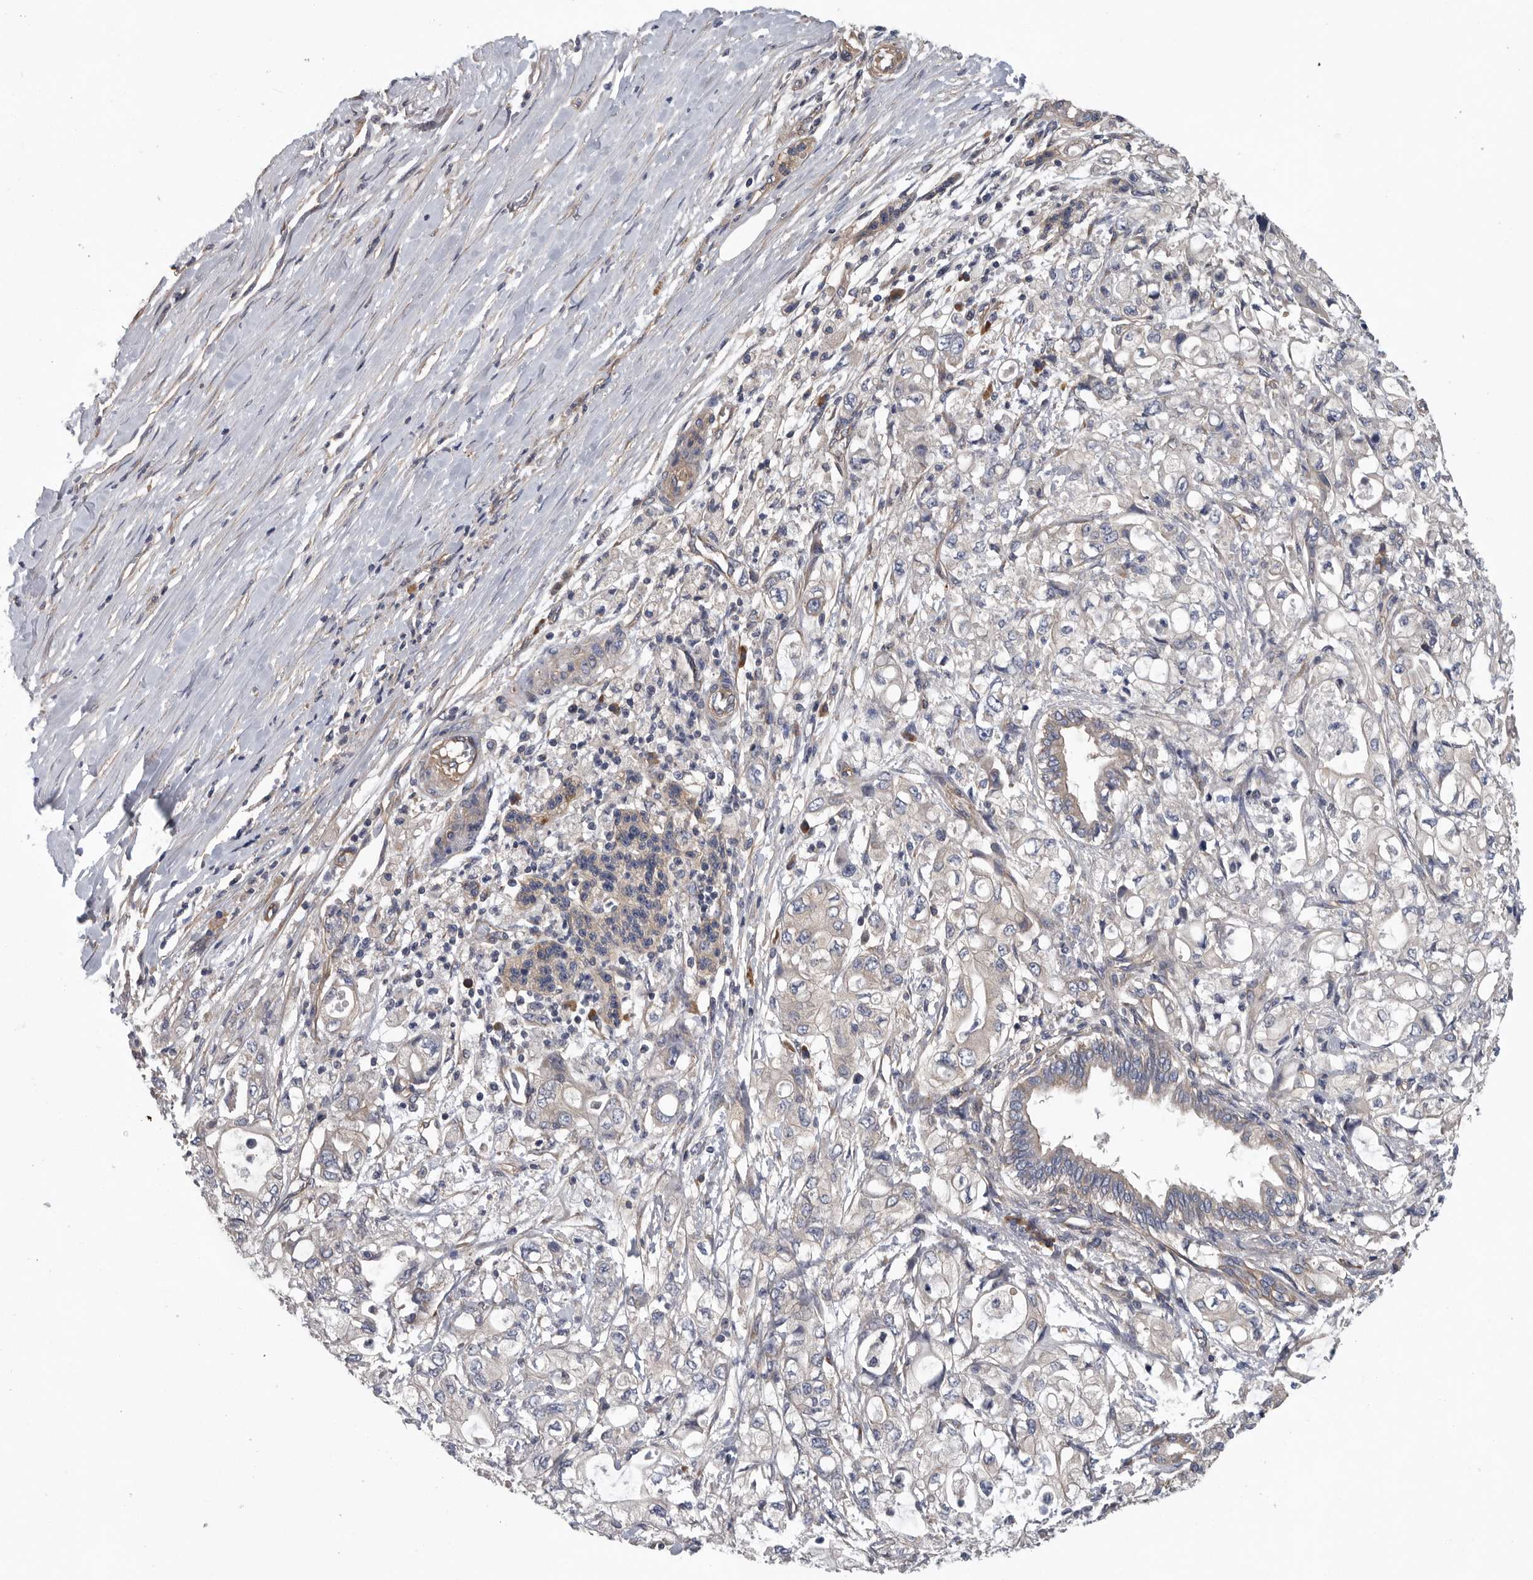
{"staining": {"intensity": "negative", "quantity": "none", "location": "none"}, "tissue": "pancreatic cancer", "cell_type": "Tumor cells", "image_type": "cancer", "snomed": [{"axis": "morphology", "description": "Adenocarcinoma, NOS"}, {"axis": "topography", "description": "Pancreas"}], "caption": "The histopathology image displays no significant positivity in tumor cells of pancreatic cancer.", "gene": "OXR1", "patient": {"sex": "male", "age": 79}}